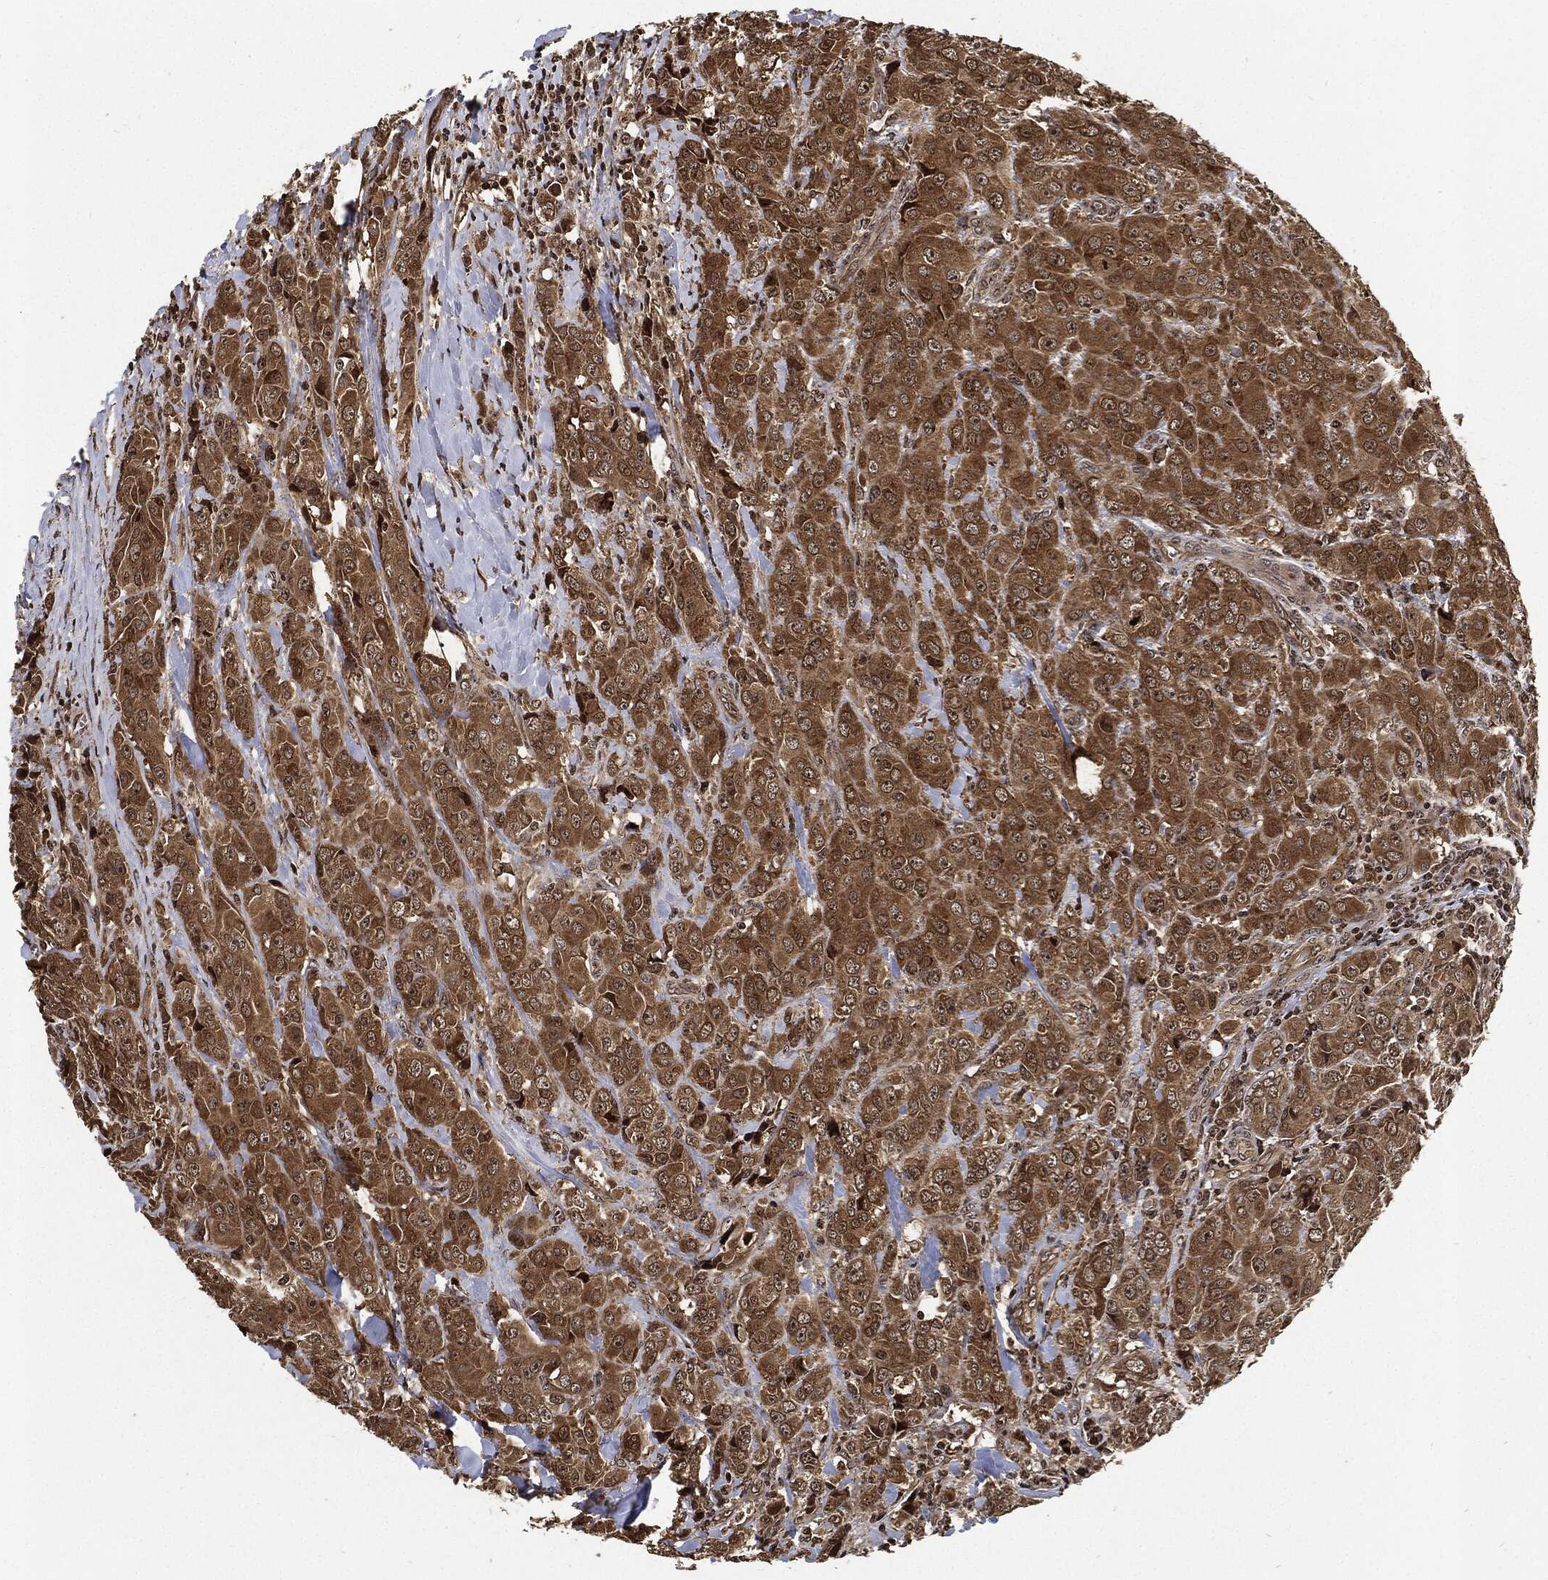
{"staining": {"intensity": "moderate", "quantity": ">75%", "location": "cytoplasmic/membranous"}, "tissue": "breast cancer", "cell_type": "Tumor cells", "image_type": "cancer", "snomed": [{"axis": "morphology", "description": "Duct carcinoma"}, {"axis": "topography", "description": "Breast"}], "caption": "This is a histology image of immunohistochemistry (IHC) staining of breast cancer, which shows moderate positivity in the cytoplasmic/membranous of tumor cells.", "gene": "PDK1", "patient": {"sex": "female", "age": 43}}